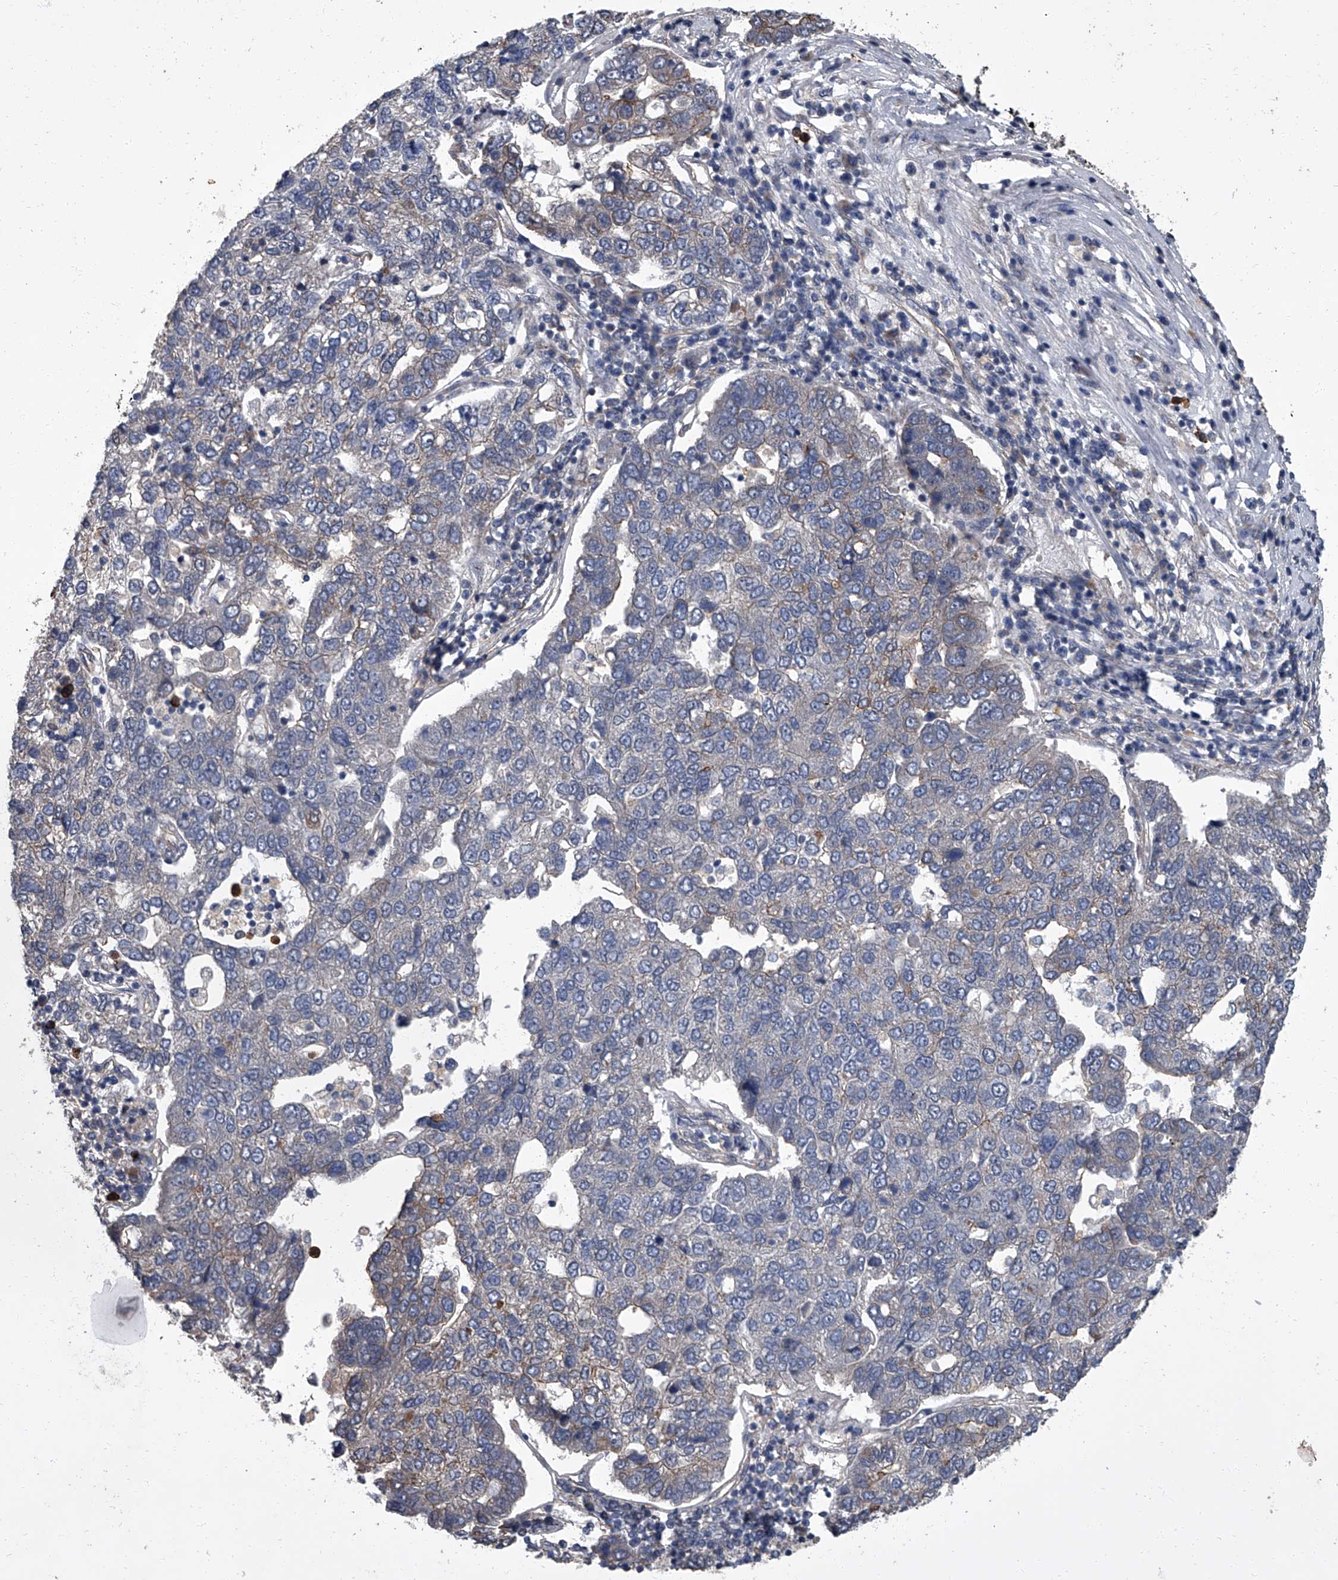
{"staining": {"intensity": "weak", "quantity": "<25%", "location": "cytoplasmic/membranous"}, "tissue": "pancreatic cancer", "cell_type": "Tumor cells", "image_type": "cancer", "snomed": [{"axis": "morphology", "description": "Adenocarcinoma, NOS"}, {"axis": "topography", "description": "Pancreas"}], "caption": "This is an immunohistochemistry micrograph of pancreatic cancer. There is no staining in tumor cells.", "gene": "SIRT4", "patient": {"sex": "female", "age": 61}}